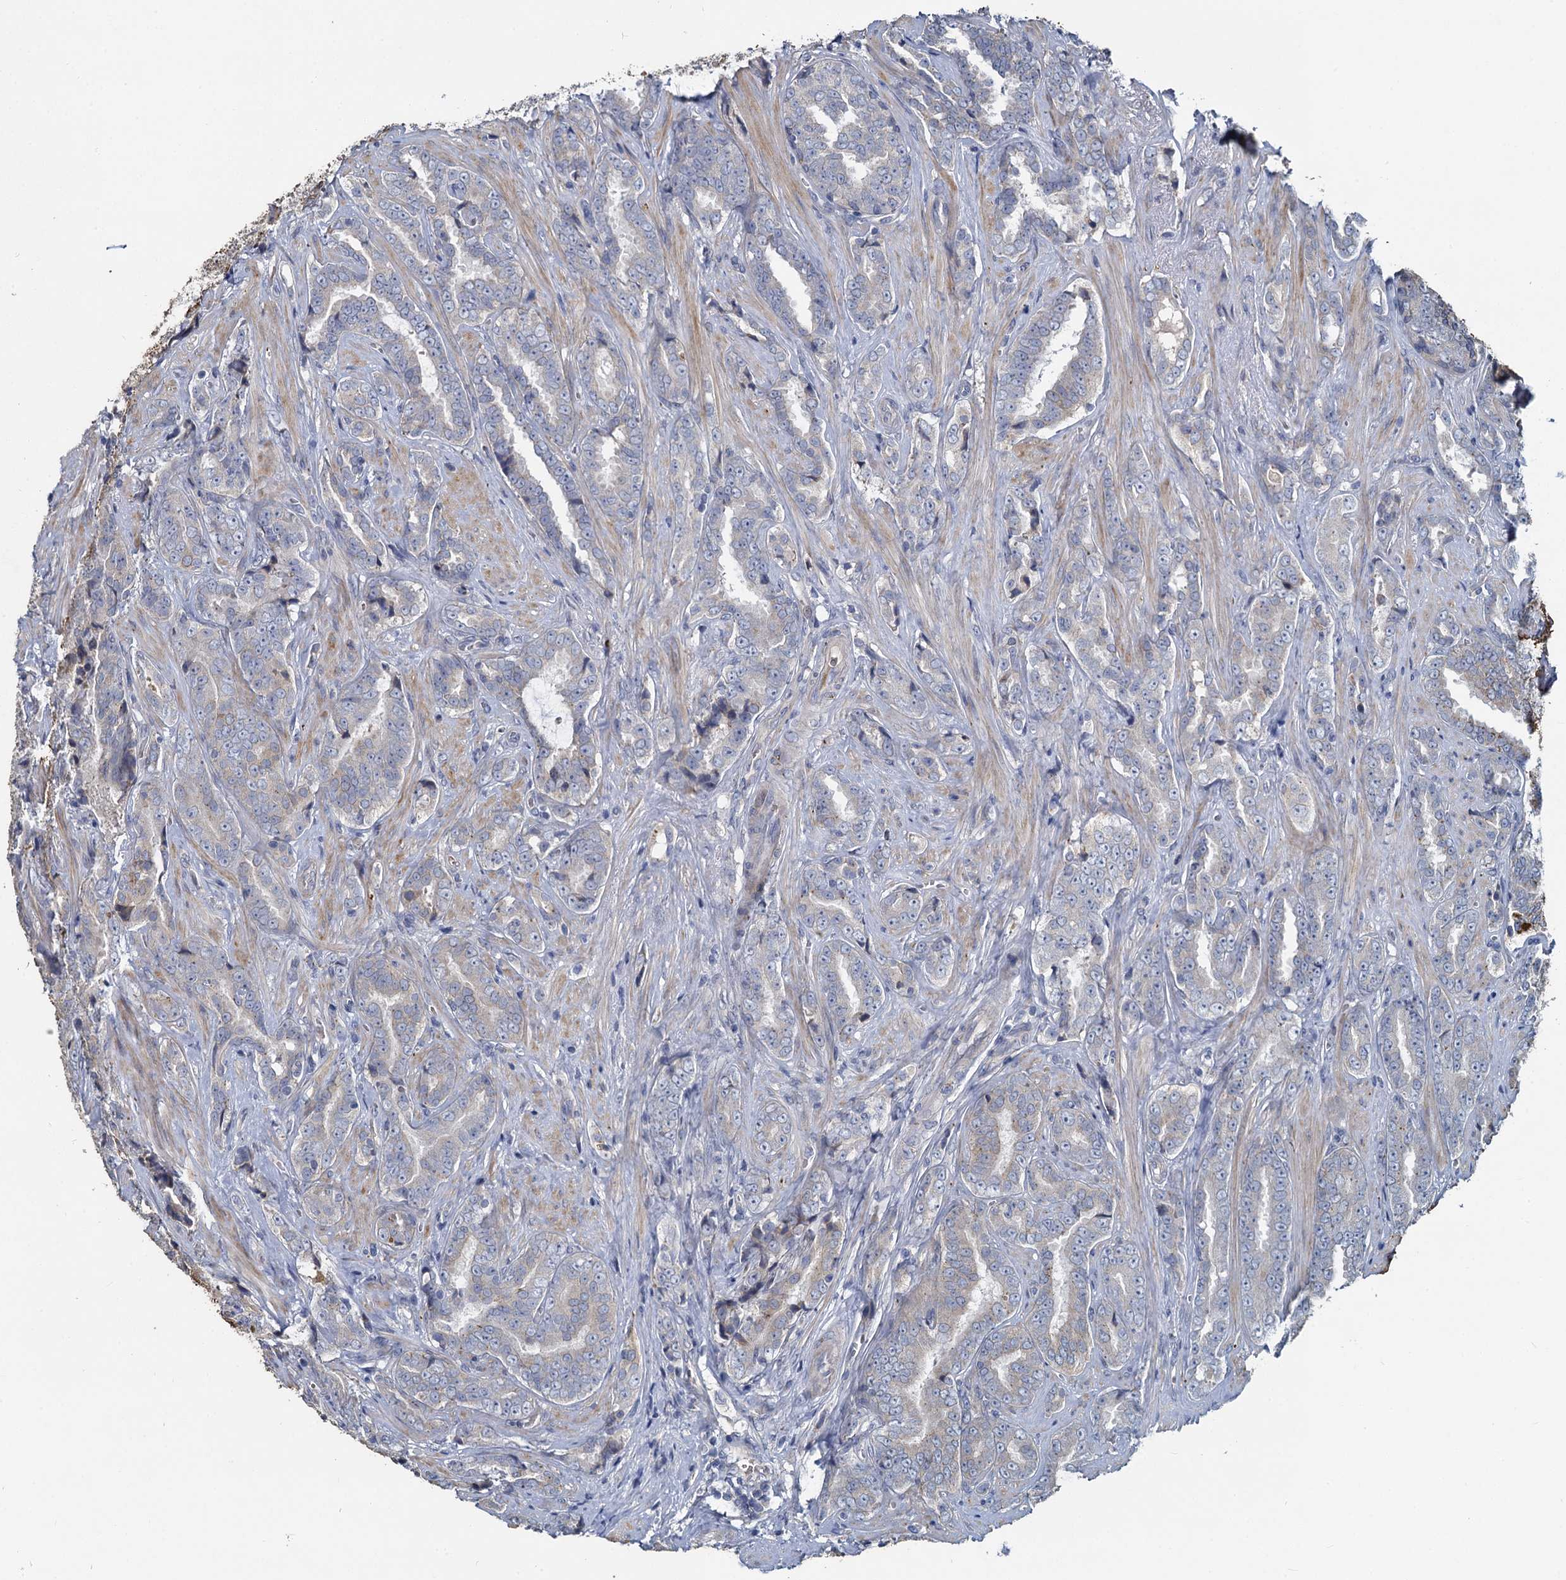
{"staining": {"intensity": "negative", "quantity": "none", "location": "none"}, "tissue": "prostate cancer", "cell_type": "Tumor cells", "image_type": "cancer", "snomed": [{"axis": "morphology", "description": "Adenocarcinoma, High grade"}, {"axis": "topography", "description": "Prostate and seminal vesicle, NOS"}], "caption": "Histopathology image shows no protein staining in tumor cells of prostate high-grade adenocarcinoma tissue.", "gene": "TCTN2", "patient": {"sex": "male", "age": 67}}